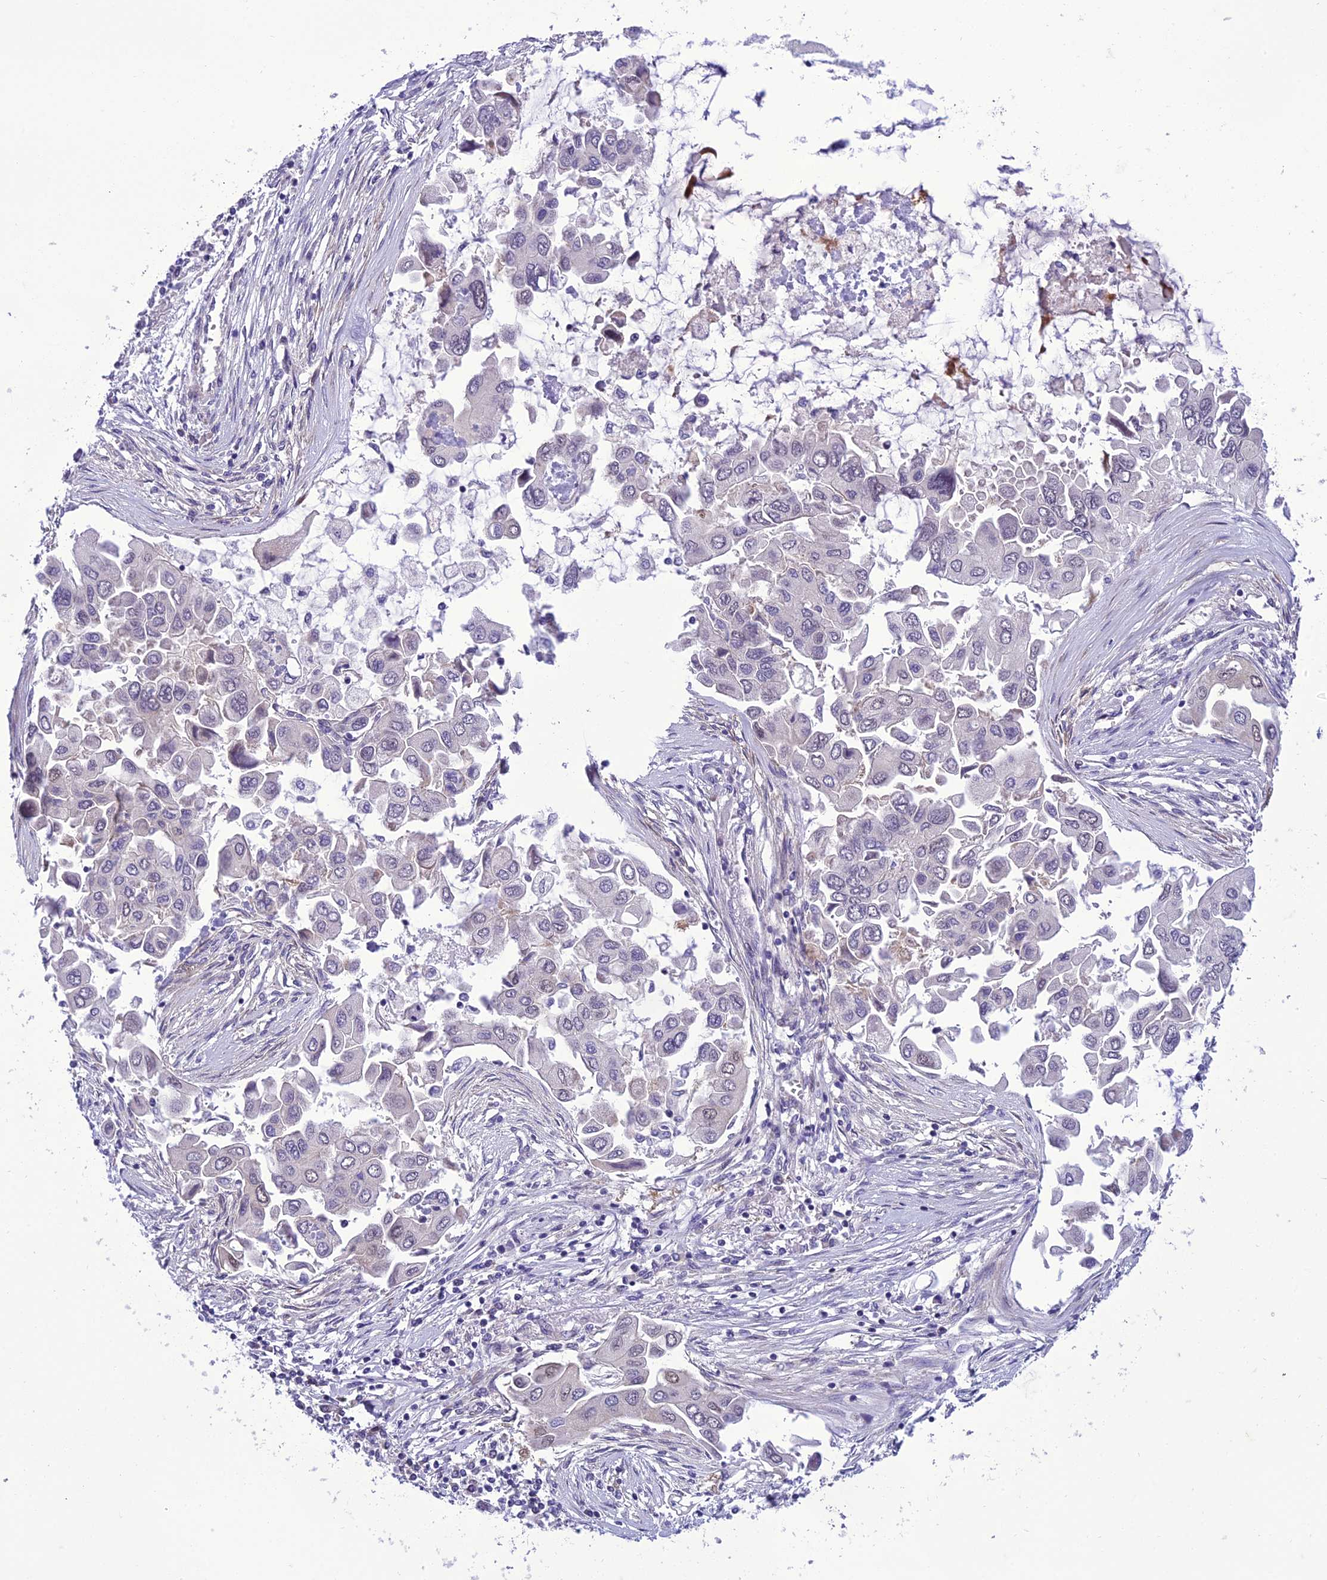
{"staining": {"intensity": "weak", "quantity": "25%-75%", "location": "nuclear"}, "tissue": "lung cancer", "cell_type": "Tumor cells", "image_type": "cancer", "snomed": [{"axis": "morphology", "description": "Adenocarcinoma, NOS"}, {"axis": "topography", "description": "Lung"}], "caption": "Lung cancer tissue exhibits weak nuclear expression in about 25%-75% of tumor cells, visualized by immunohistochemistry. (DAB (3,3'-diaminobenzidine) IHC with brightfield microscopy, high magnification).", "gene": "GAB4", "patient": {"sex": "female", "age": 76}}